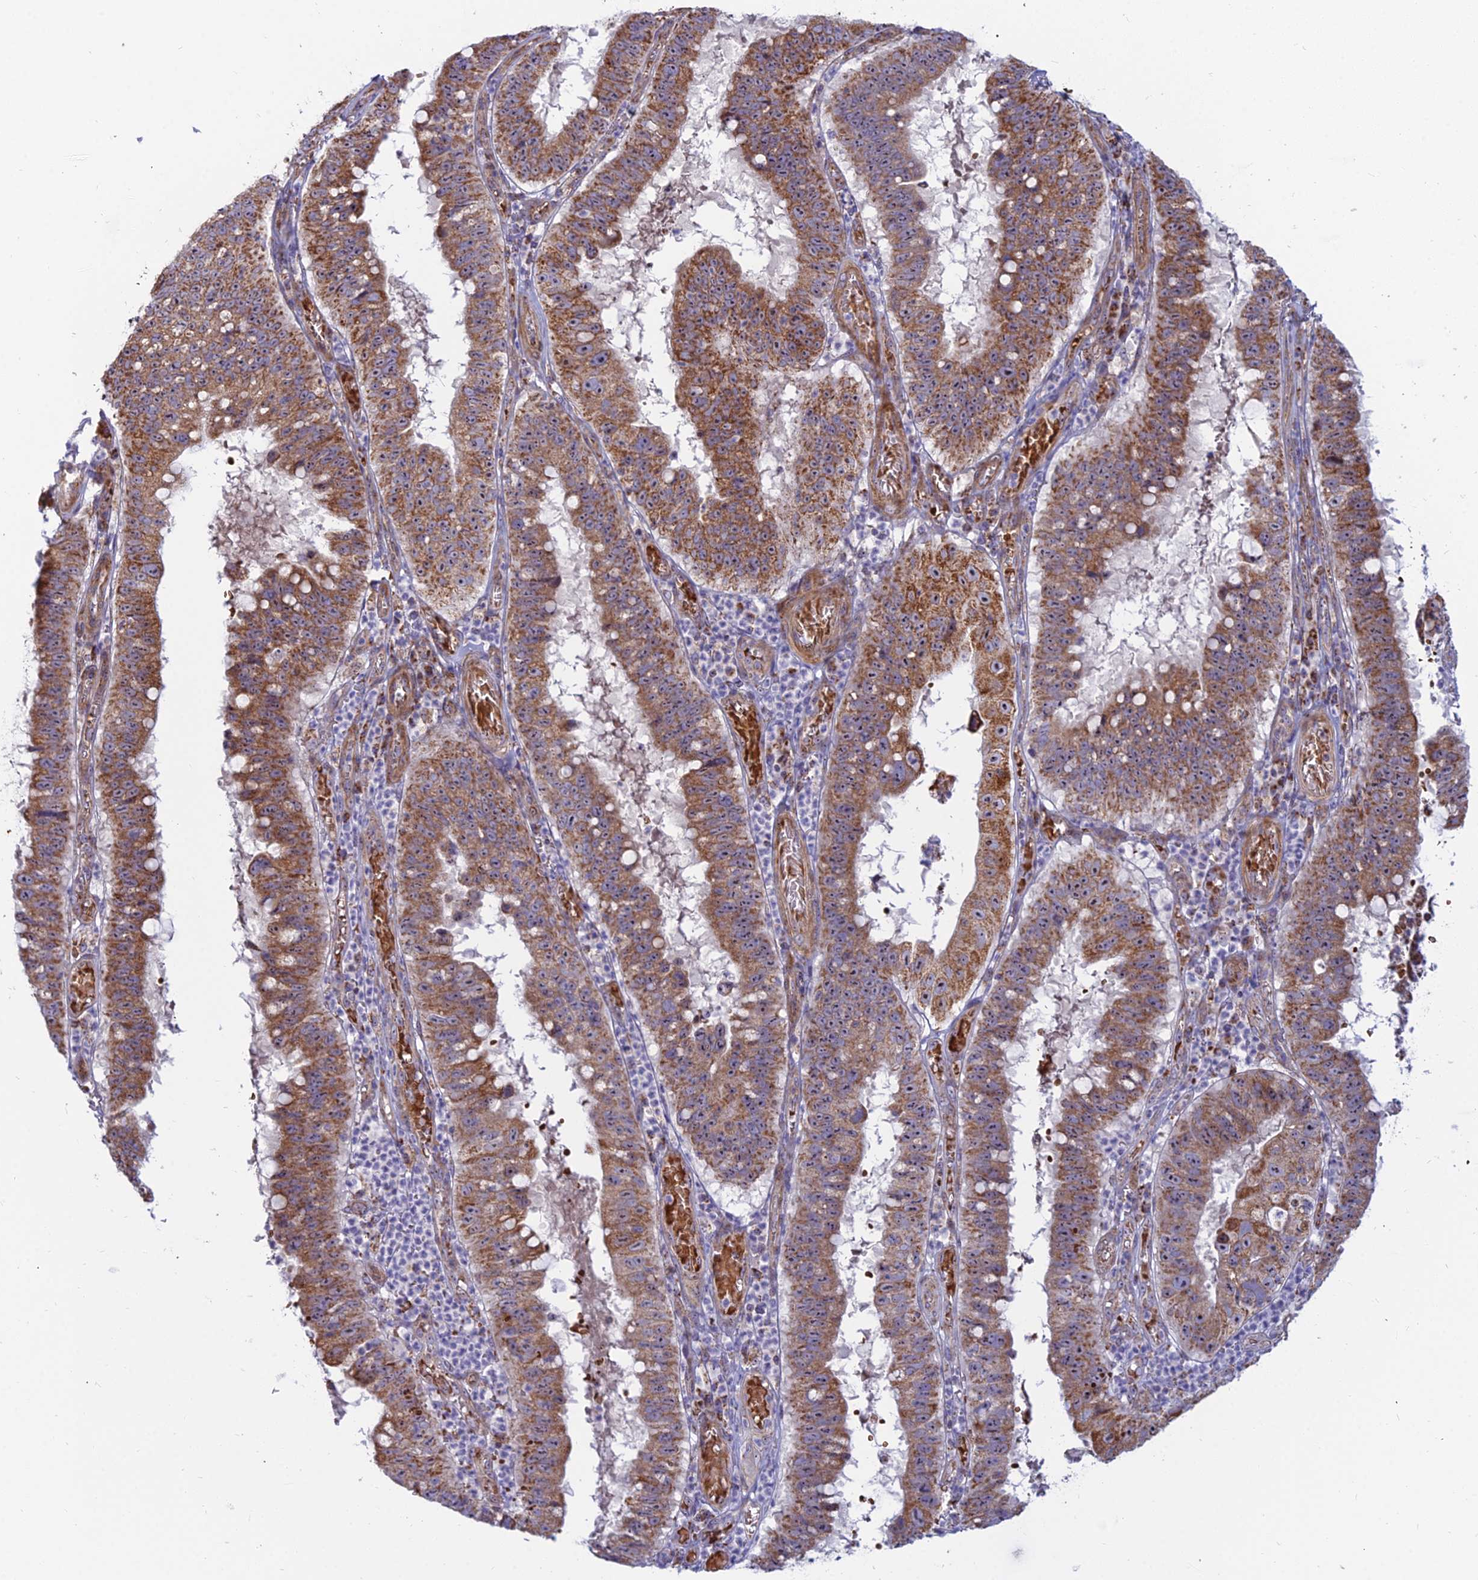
{"staining": {"intensity": "strong", "quantity": ">75%", "location": "cytoplasmic/membranous"}, "tissue": "stomach cancer", "cell_type": "Tumor cells", "image_type": "cancer", "snomed": [{"axis": "morphology", "description": "Adenocarcinoma, NOS"}, {"axis": "topography", "description": "Stomach"}], "caption": "The histopathology image exhibits immunohistochemical staining of stomach adenocarcinoma. There is strong cytoplasmic/membranous expression is seen in approximately >75% of tumor cells. (DAB IHC, brown staining for protein, blue staining for nuclei).", "gene": "SLC35F4", "patient": {"sex": "male", "age": 59}}